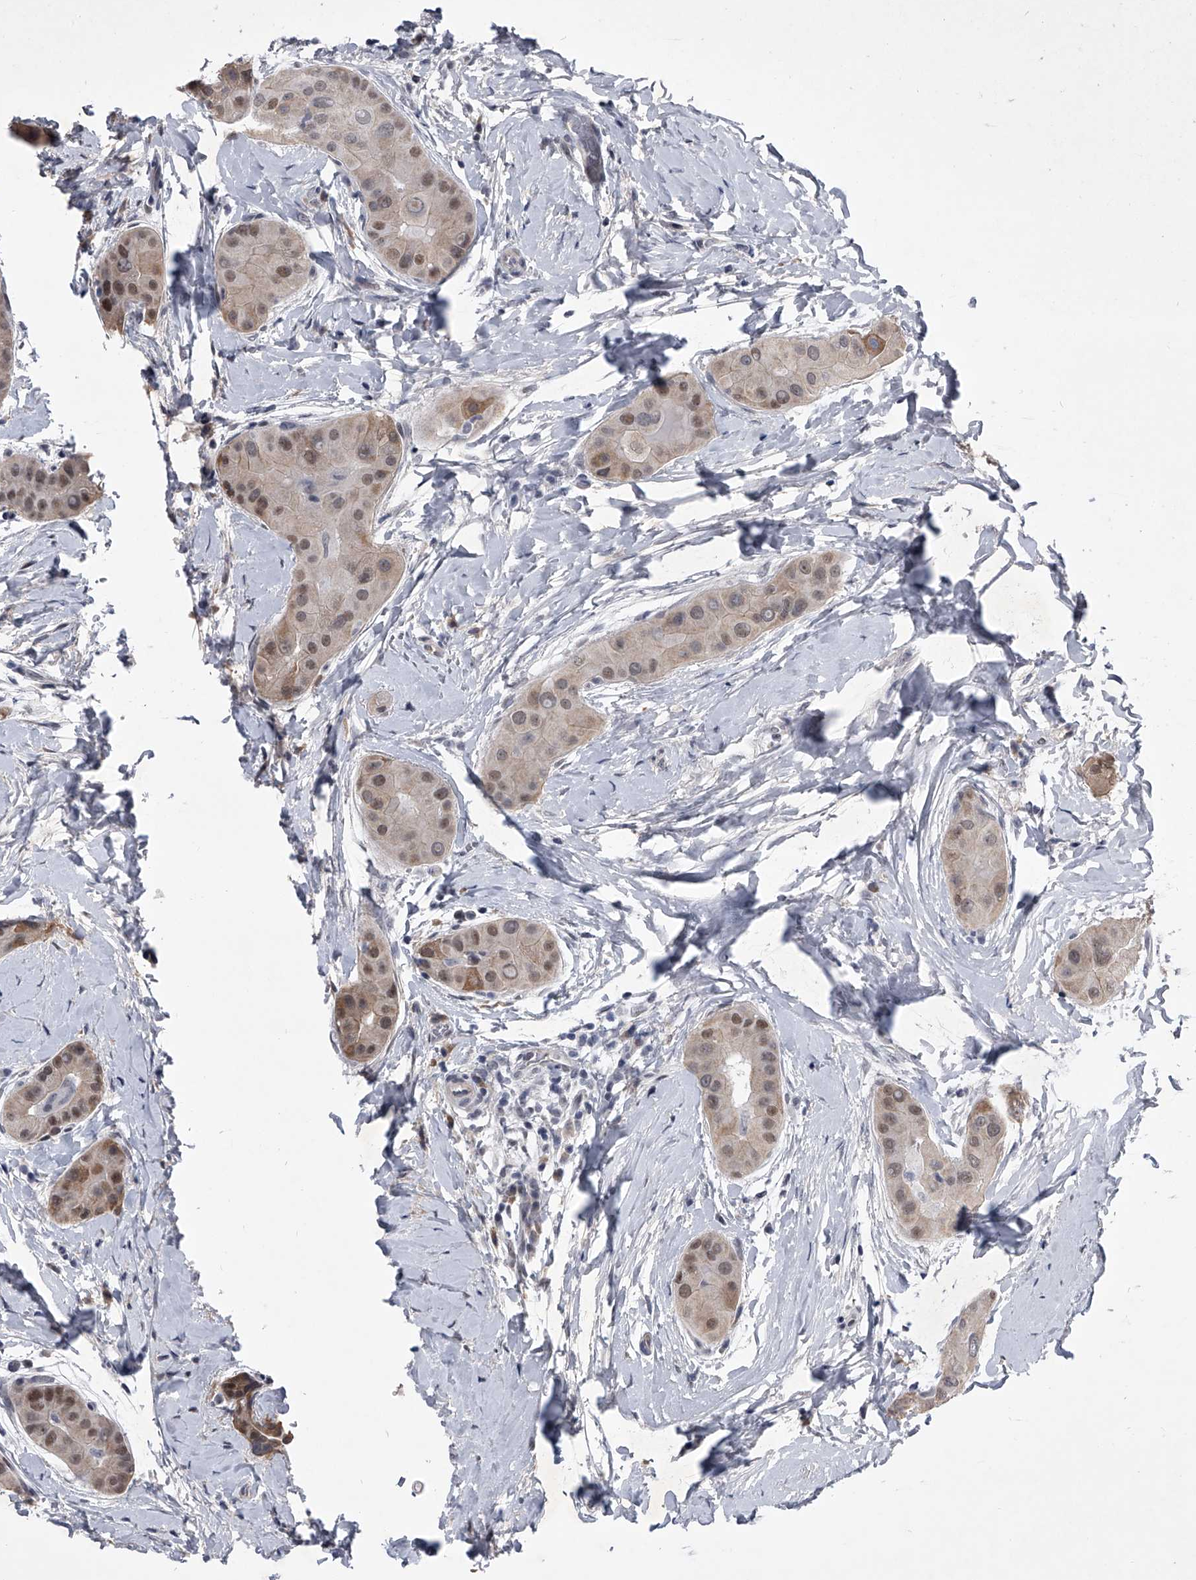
{"staining": {"intensity": "moderate", "quantity": "25%-75%", "location": "nuclear"}, "tissue": "thyroid cancer", "cell_type": "Tumor cells", "image_type": "cancer", "snomed": [{"axis": "morphology", "description": "Papillary adenocarcinoma, NOS"}, {"axis": "topography", "description": "Thyroid gland"}], "caption": "Thyroid cancer (papillary adenocarcinoma) stained with DAB (3,3'-diaminobenzidine) immunohistochemistry (IHC) shows medium levels of moderate nuclear expression in about 25%-75% of tumor cells.", "gene": "ZNF76", "patient": {"sex": "male", "age": 33}}